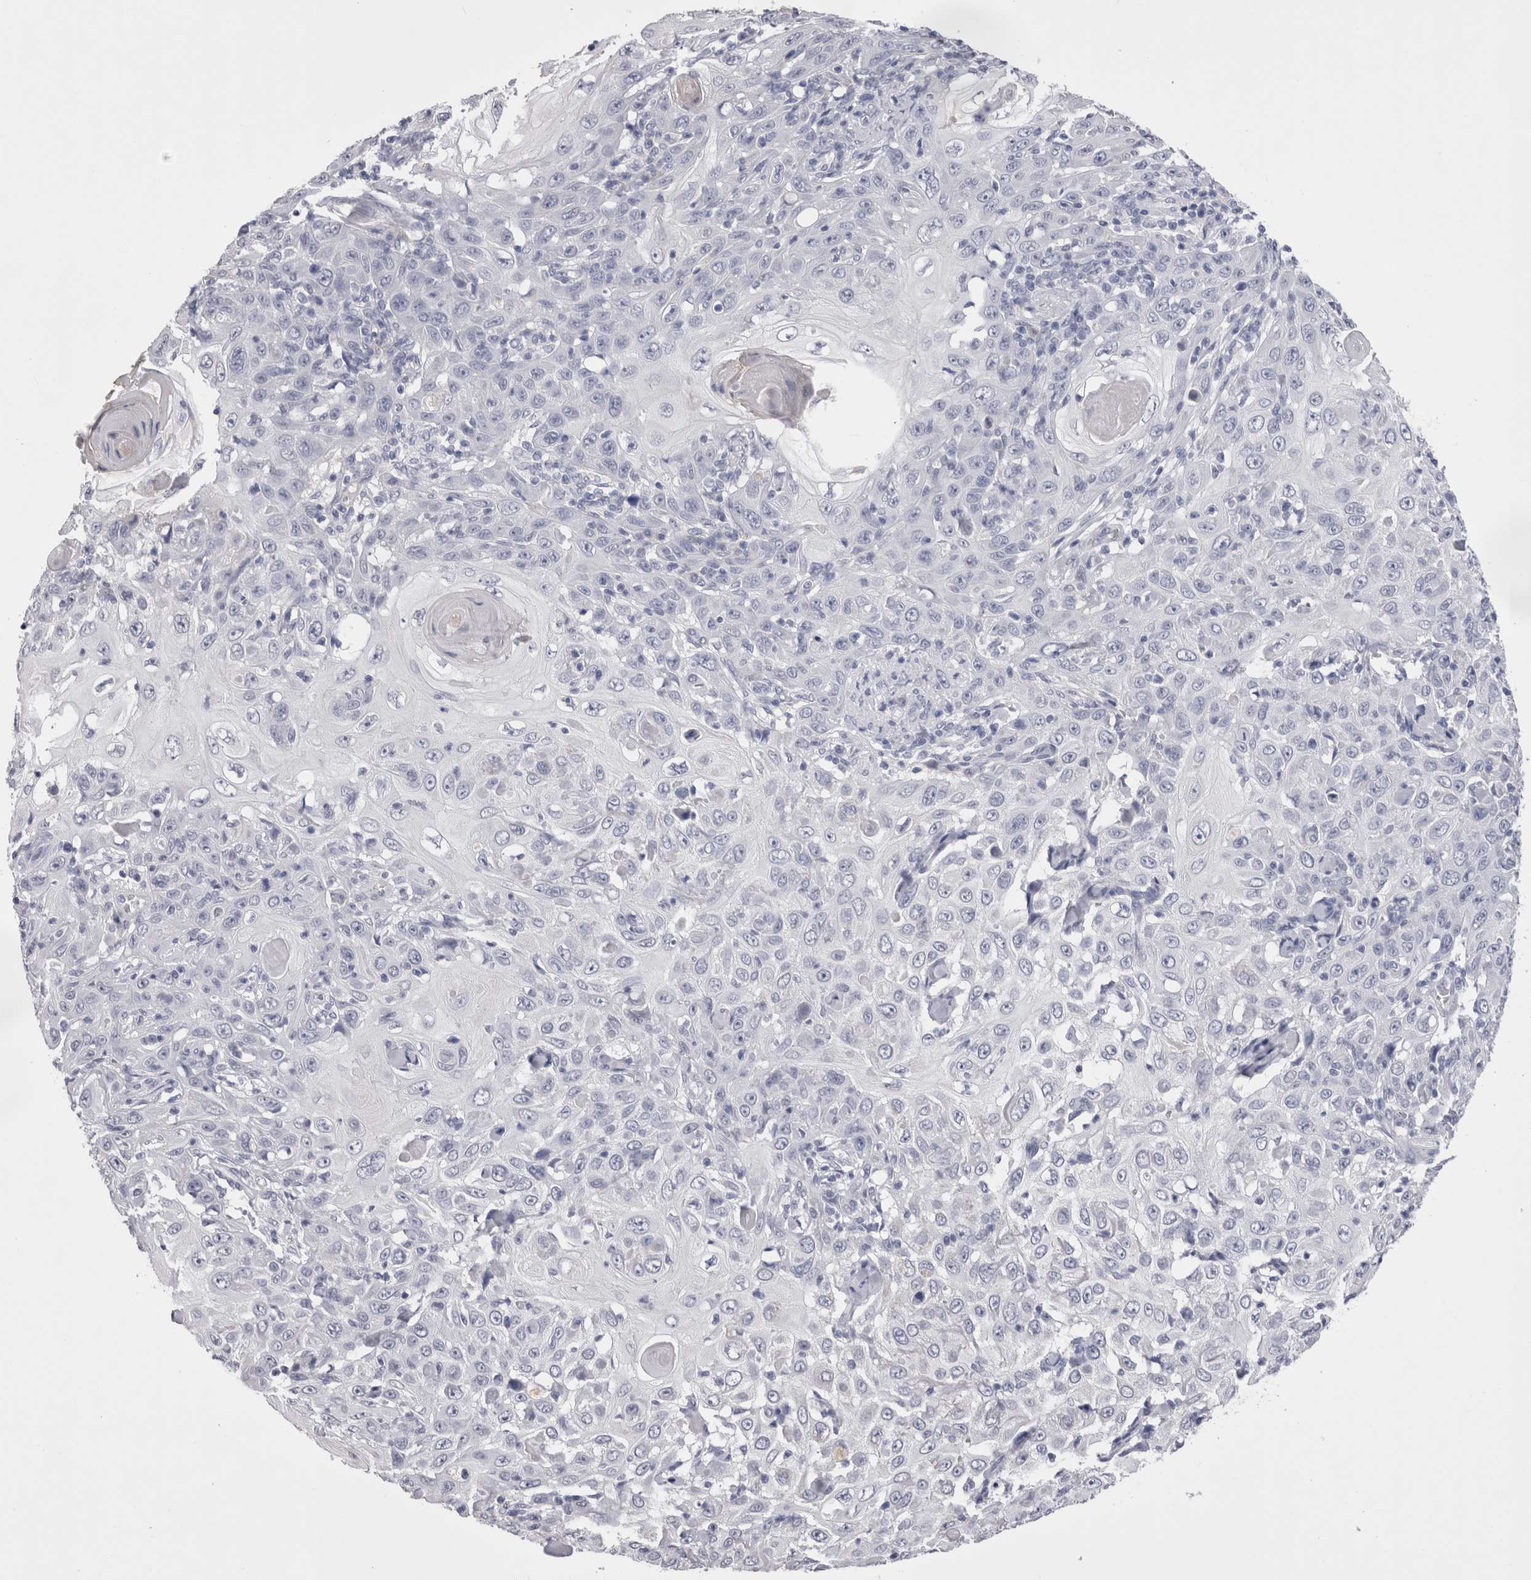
{"staining": {"intensity": "negative", "quantity": "none", "location": "none"}, "tissue": "skin cancer", "cell_type": "Tumor cells", "image_type": "cancer", "snomed": [{"axis": "morphology", "description": "Squamous cell carcinoma, NOS"}, {"axis": "topography", "description": "Skin"}], "caption": "IHC image of human squamous cell carcinoma (skin) stained for a protein (brown), which displays no staining in tumor cells. (Stains: DAB immunohistochemistry (IHC) with hematoxylin counter stain, Microscopy: brightfield microscopy at high magnification).", "gene": "CDHR5", "patient": {"sex": "female", "age": 88}}